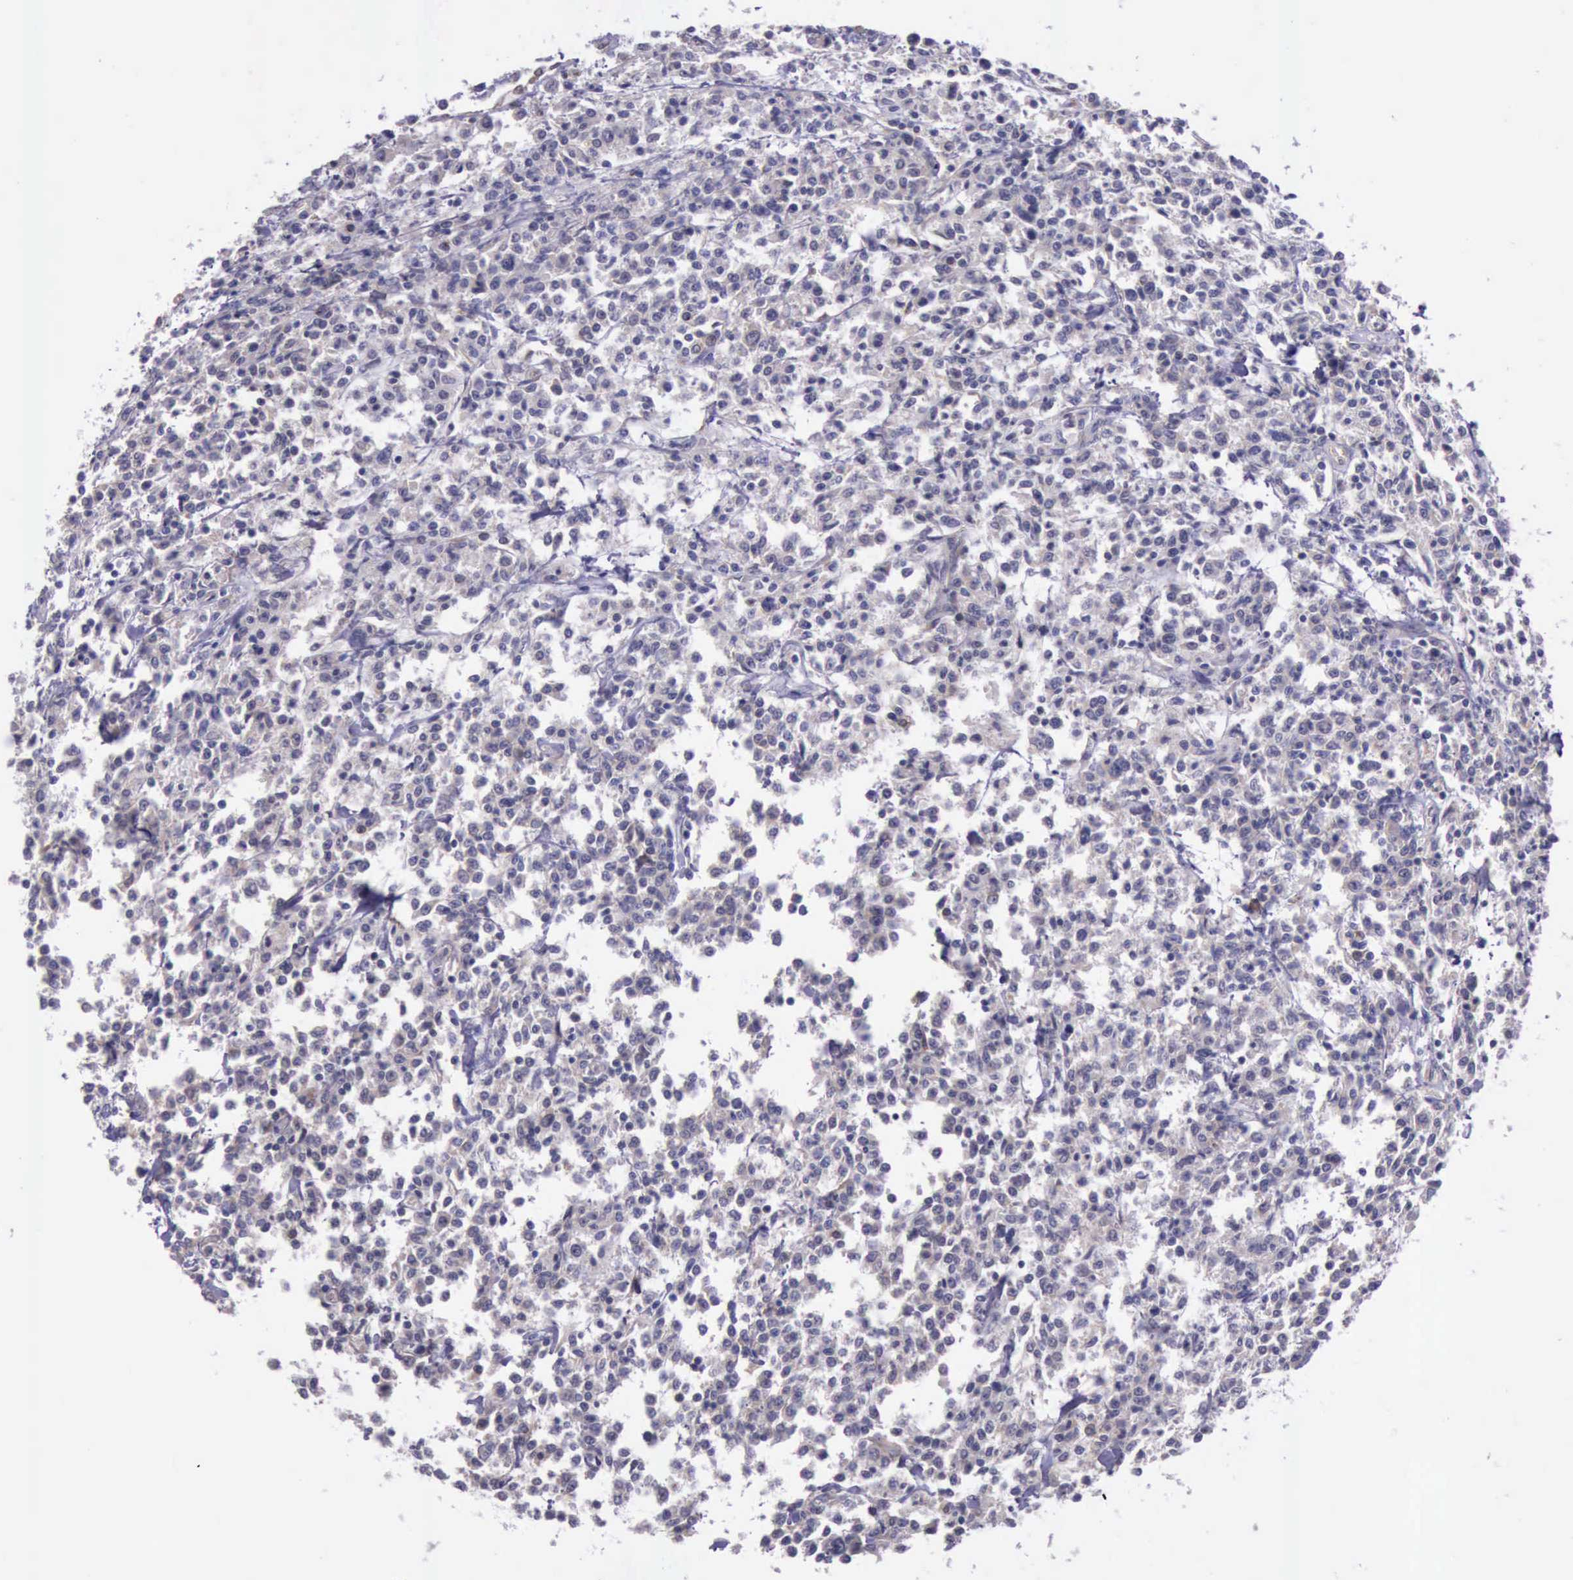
{"staining": {"intensity": "negative", "quantity": "none", "location": "none"}, "tissue": "lymphoma", "cell_type": "Tumor cells", "image_type": "cancer", "snomed": [{"axis": "morphology", "description": "Malignant lymphoma, non-Hodgkin's type, Low grade"}, {"axis": "topography", "description": "Small intestine"}], "caption": "The histopathology image exhibits no significant staining in tumor cells of low-grade malignant lymphoma, non-Hodgkin's type. The staining is performed using DAB (3,3'-diaminobenzidine) brown chromogen with nuclei counter-stained in using hematoxylin.", "gene": "PLEK2", "patient": {"sex": "female", "age": 59}}